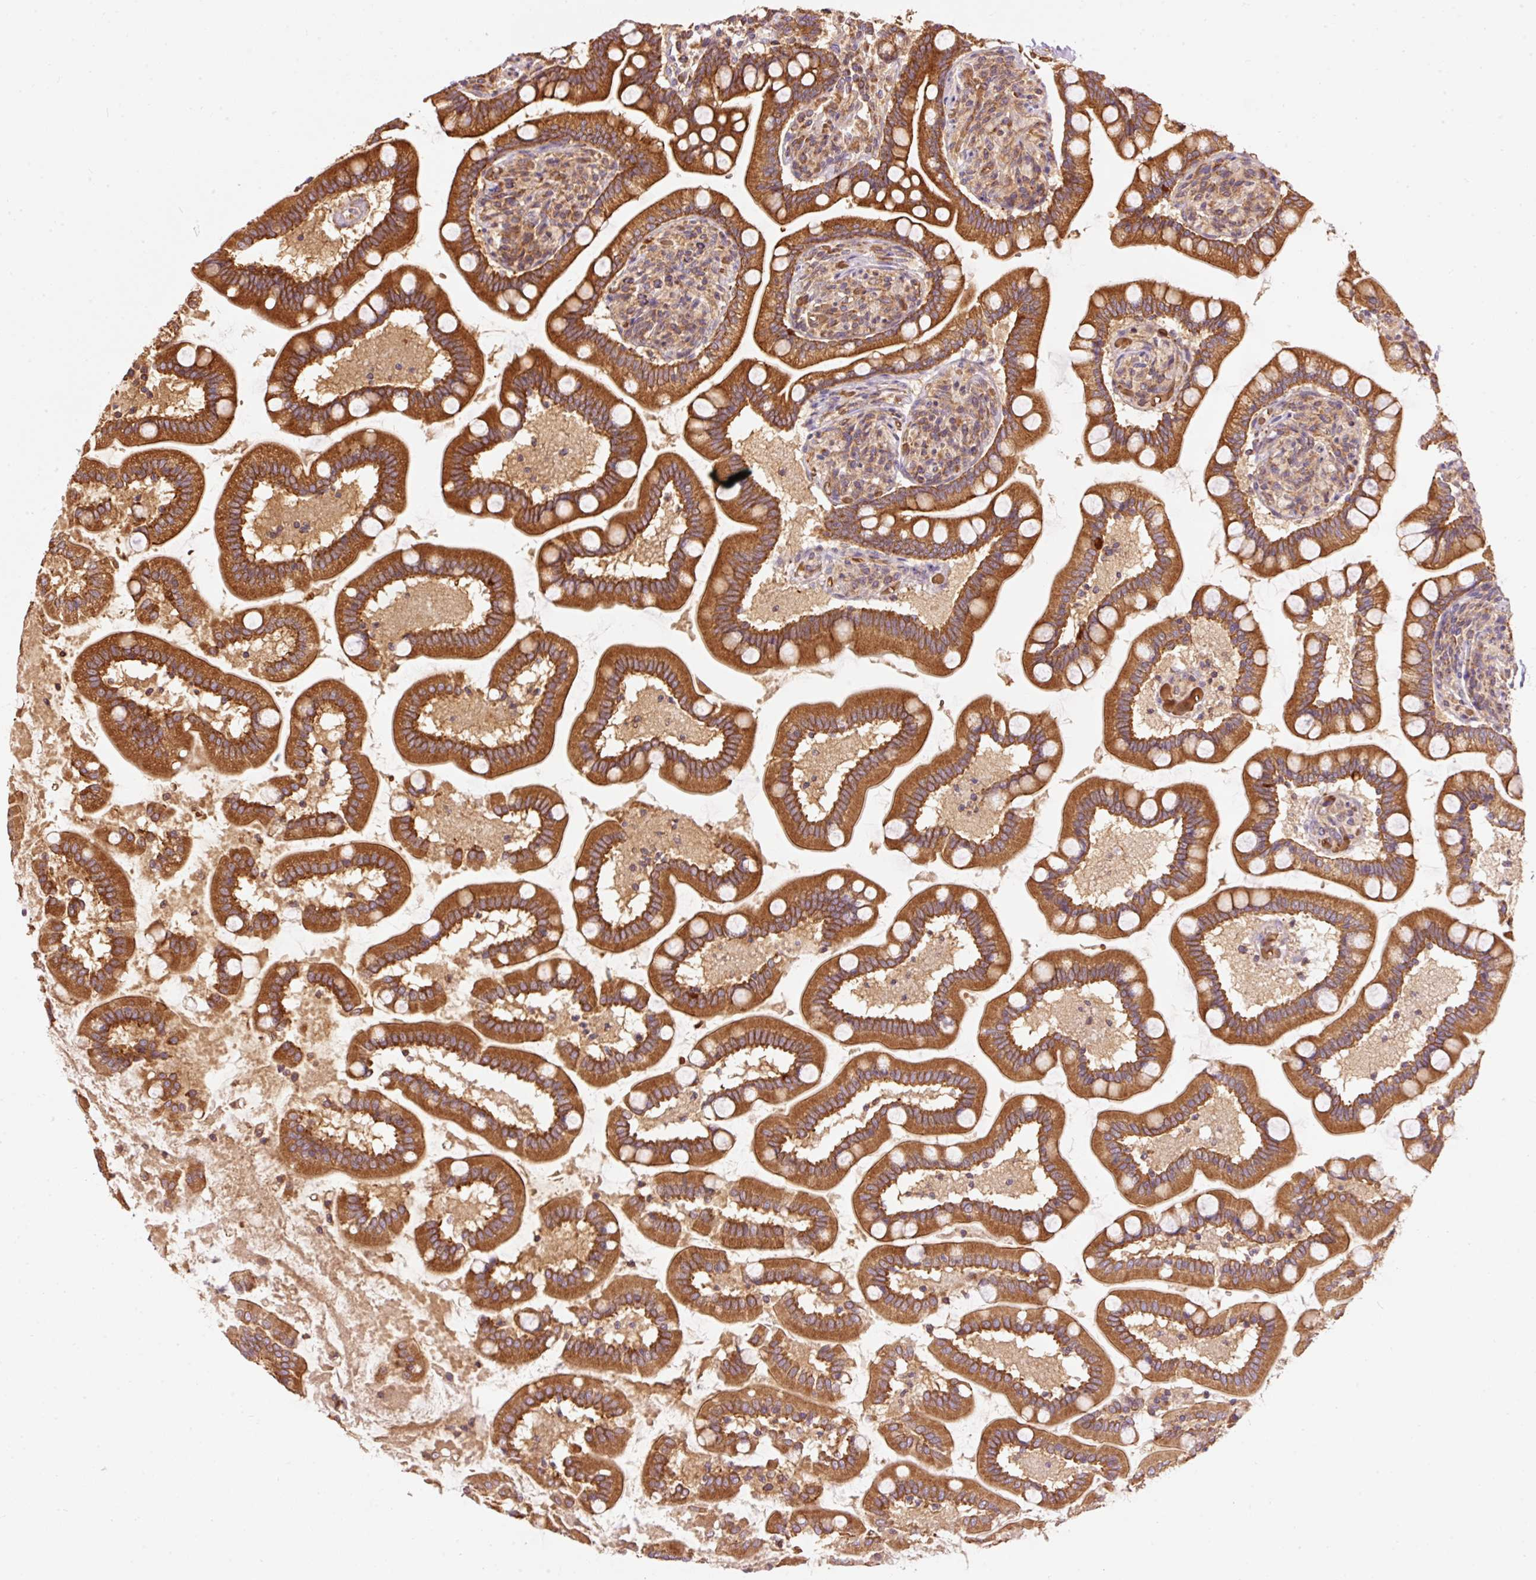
{"staining": {"intensity": "strong", "quantity": ">75%", "location": "cytoplasmic/membranous"}, "tissue": "small intestine", "cell_type": "Glandular cells", "image_type": "normal", "snomed": [{"axis": "morphology", "description": "Normal tissue, NOS"}, {"axis": "topography", "description": "Small intestine"}], "caption": "About >75% of glandular cells in unremarkable small intestine demonstrate strong cytoplasmic/membranous protein positivity as visualized by brown immunohistochemical staining.", "gene": "ADCY4", "patient": {"sex": "female", "age": 64}}